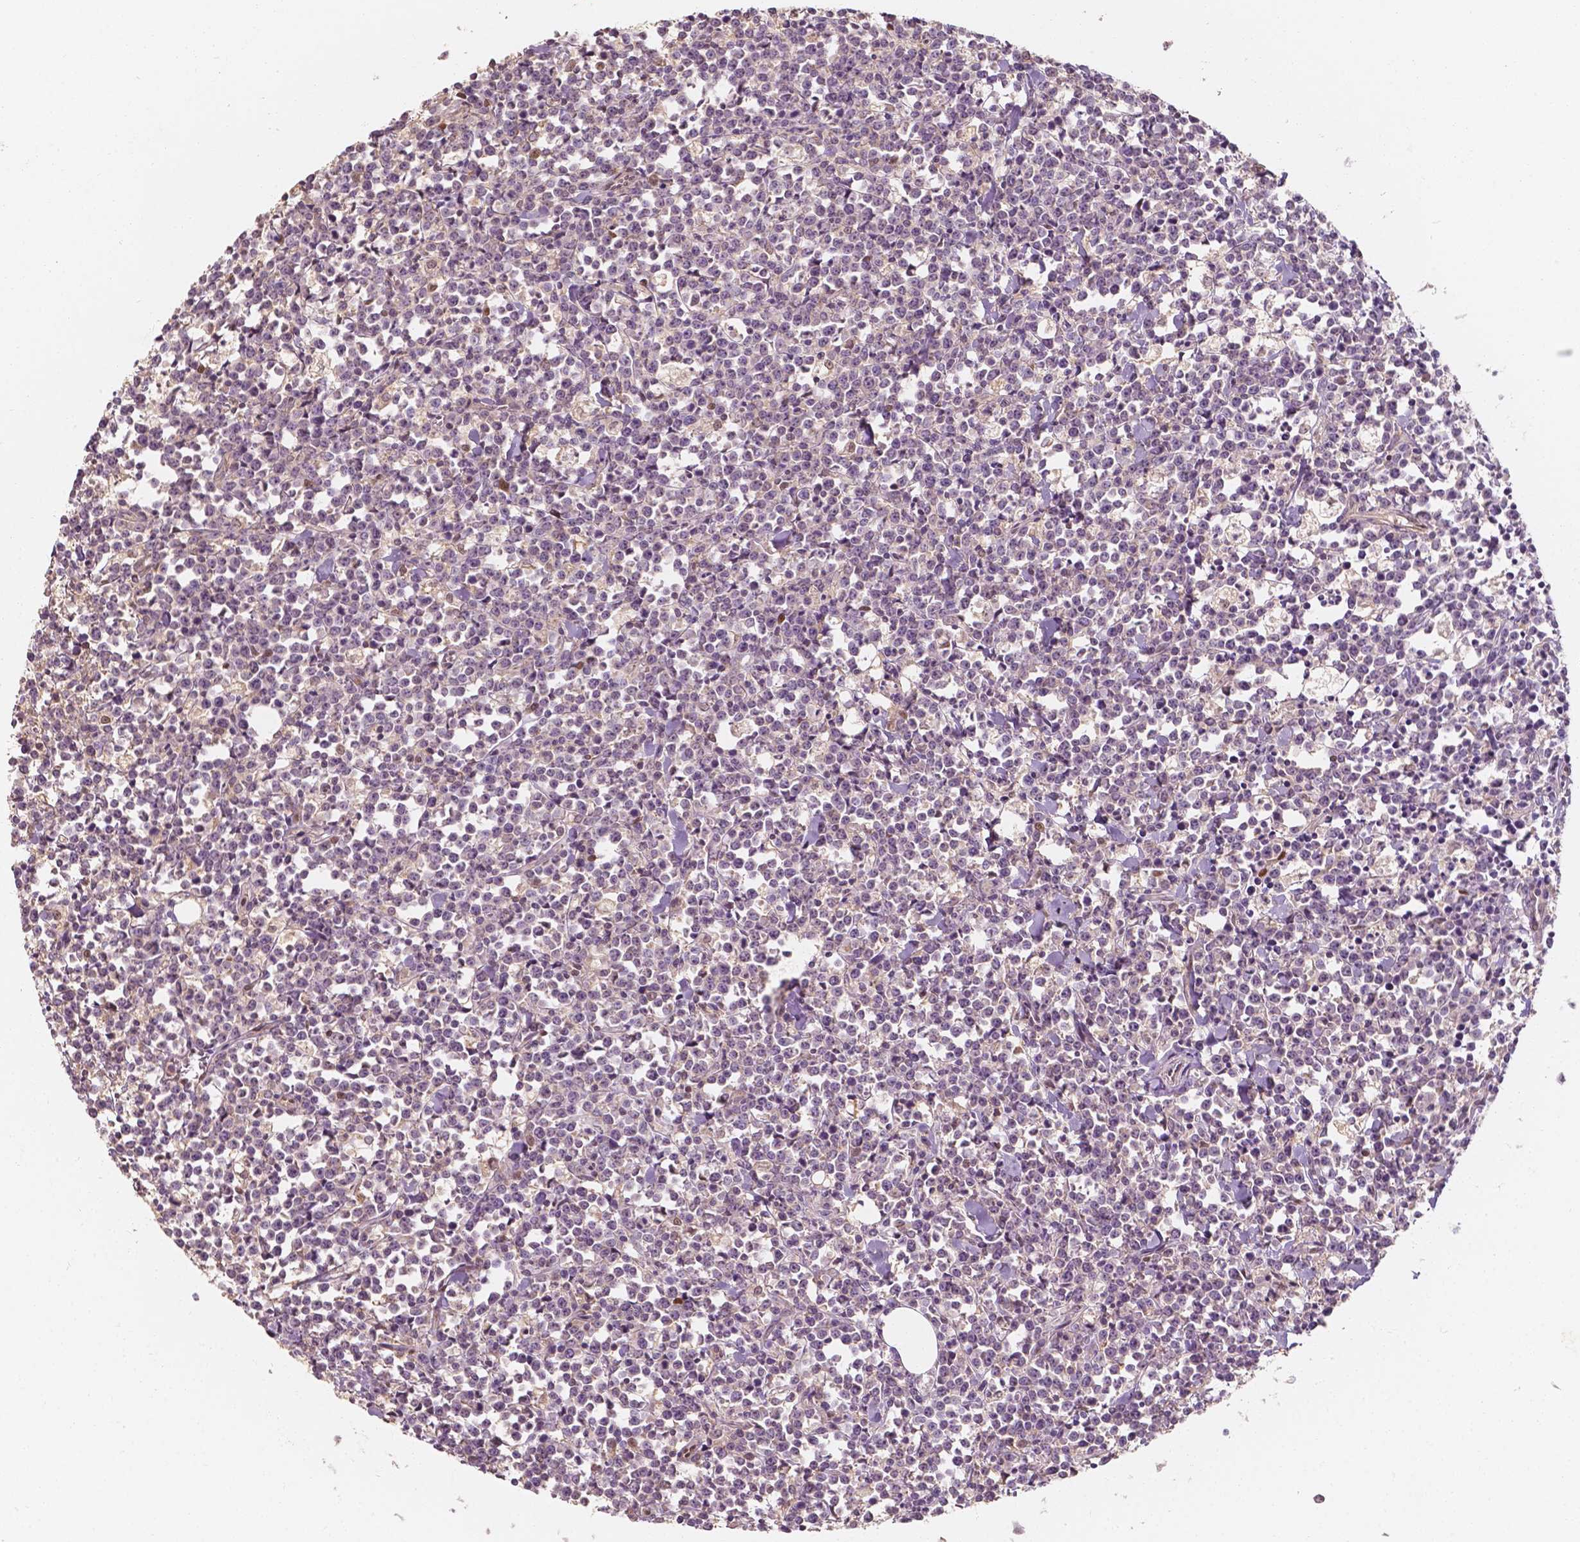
{"staining": {"intensity": "negative", "quantity": "none", "location": "none"}, "tissue": "lymphoma", "cell_type": "Tumor cells", "image_type": "cancer", "snomed": [{"axis": "morphology", "description": "Malignant lymphoma, non-Hodgkin's type, High grade"}, {"axis": "topography", "description": "Small intestine"}], "caption": "Malignant lymphoma, non-Hodgkin's type (high-grade) was stained to show a protein in brown. There is no significant staining in tumor cells. (Brightfield microscopy of DAB immunohistochemistry (IHC) at high magnification).", "gene": "TBC1D17", "patient": {"sex": "female", "age": 56}}